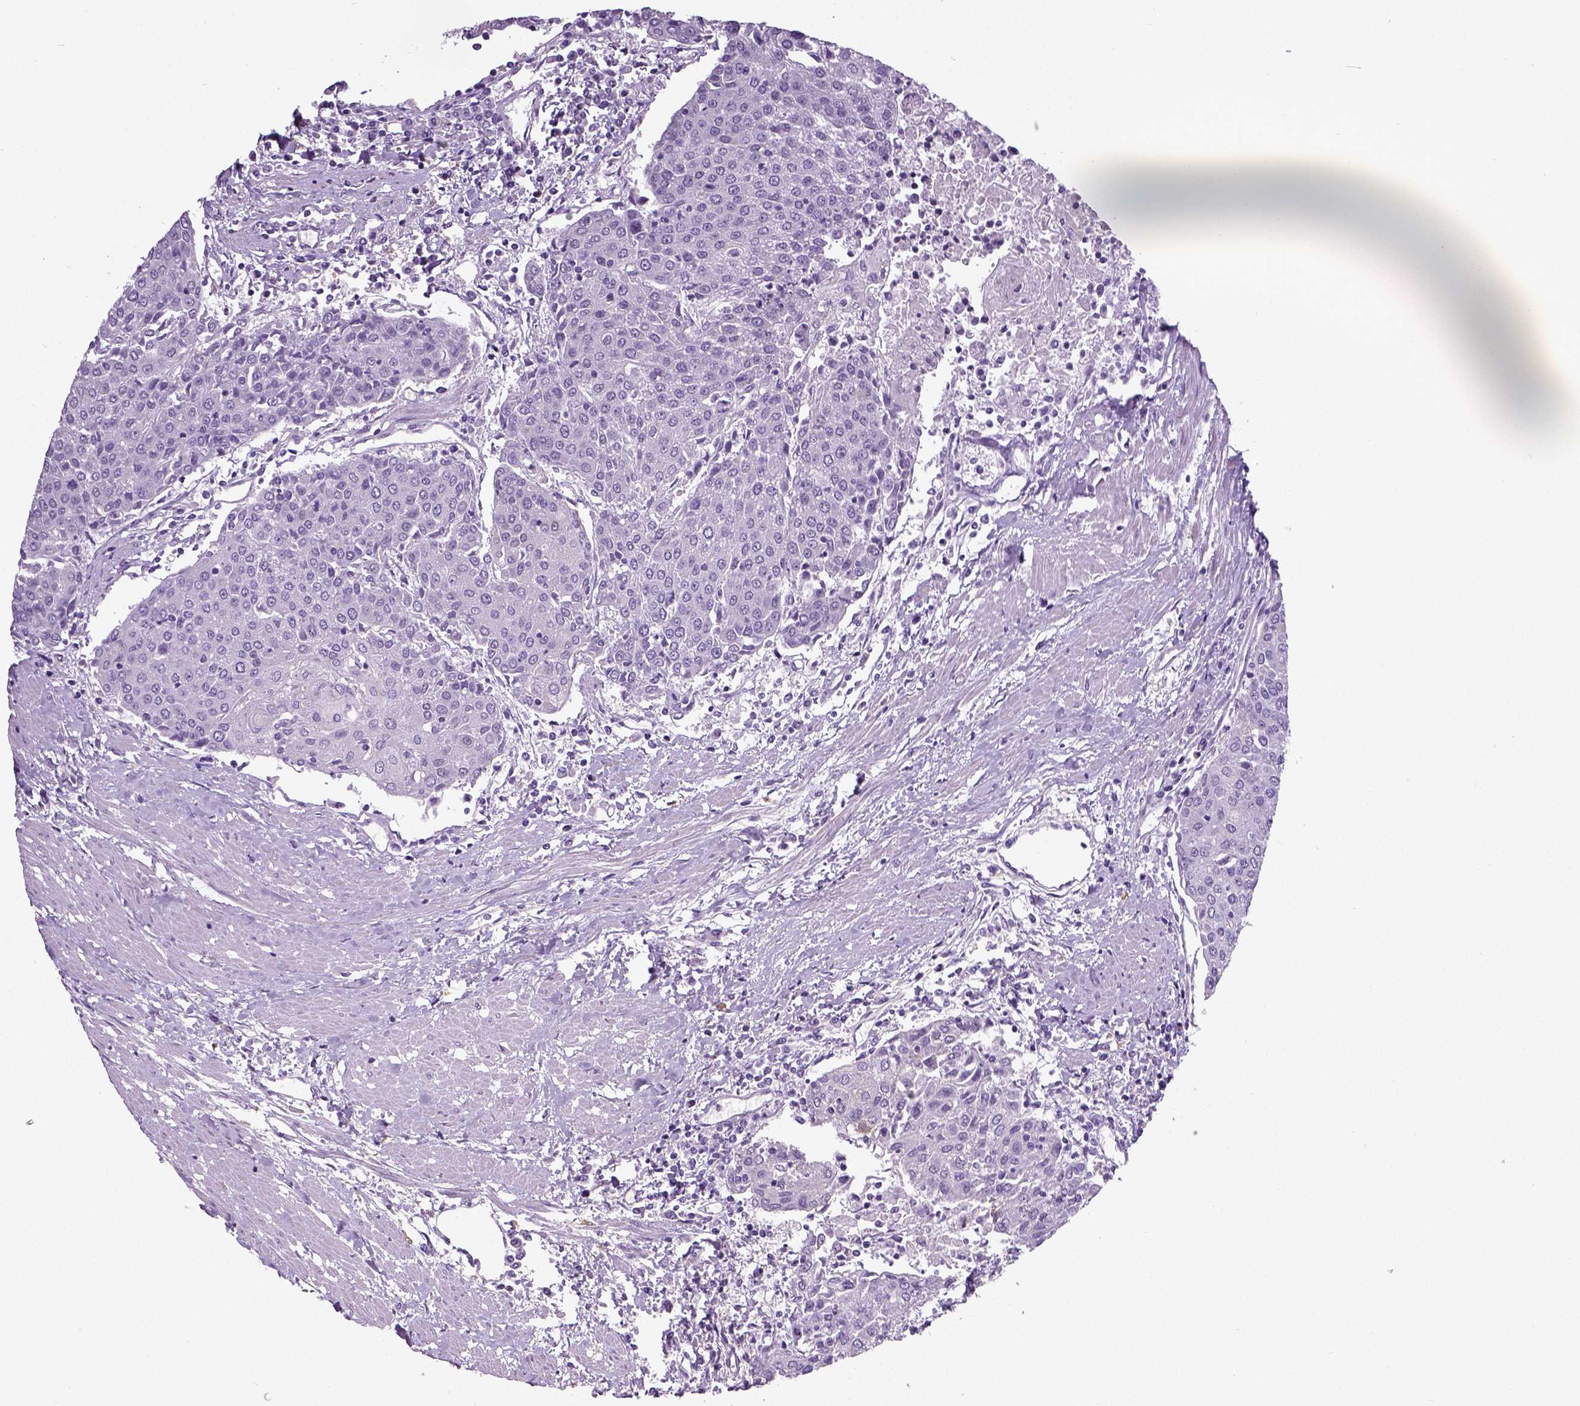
{"staining": {"intensity": "negative", "quantity": "none", "location": "none"}, "tissue": "urothelial cancer", "cell_type": "Tumor cells", "image_type": "cancer", "snomed": [{"axis": "morphology", "description": "Urothelial carcinoma, High grade"}, {"axis": "topography", "description": "Urinary bladder"}], "caption": "Immunohistochemical staining of human urothelial carcinoma (high-grade) demonstrates no significant staining in tumor cells.", "gene": "NECAB2", "patient": {"sex": "female", "age": 85}}